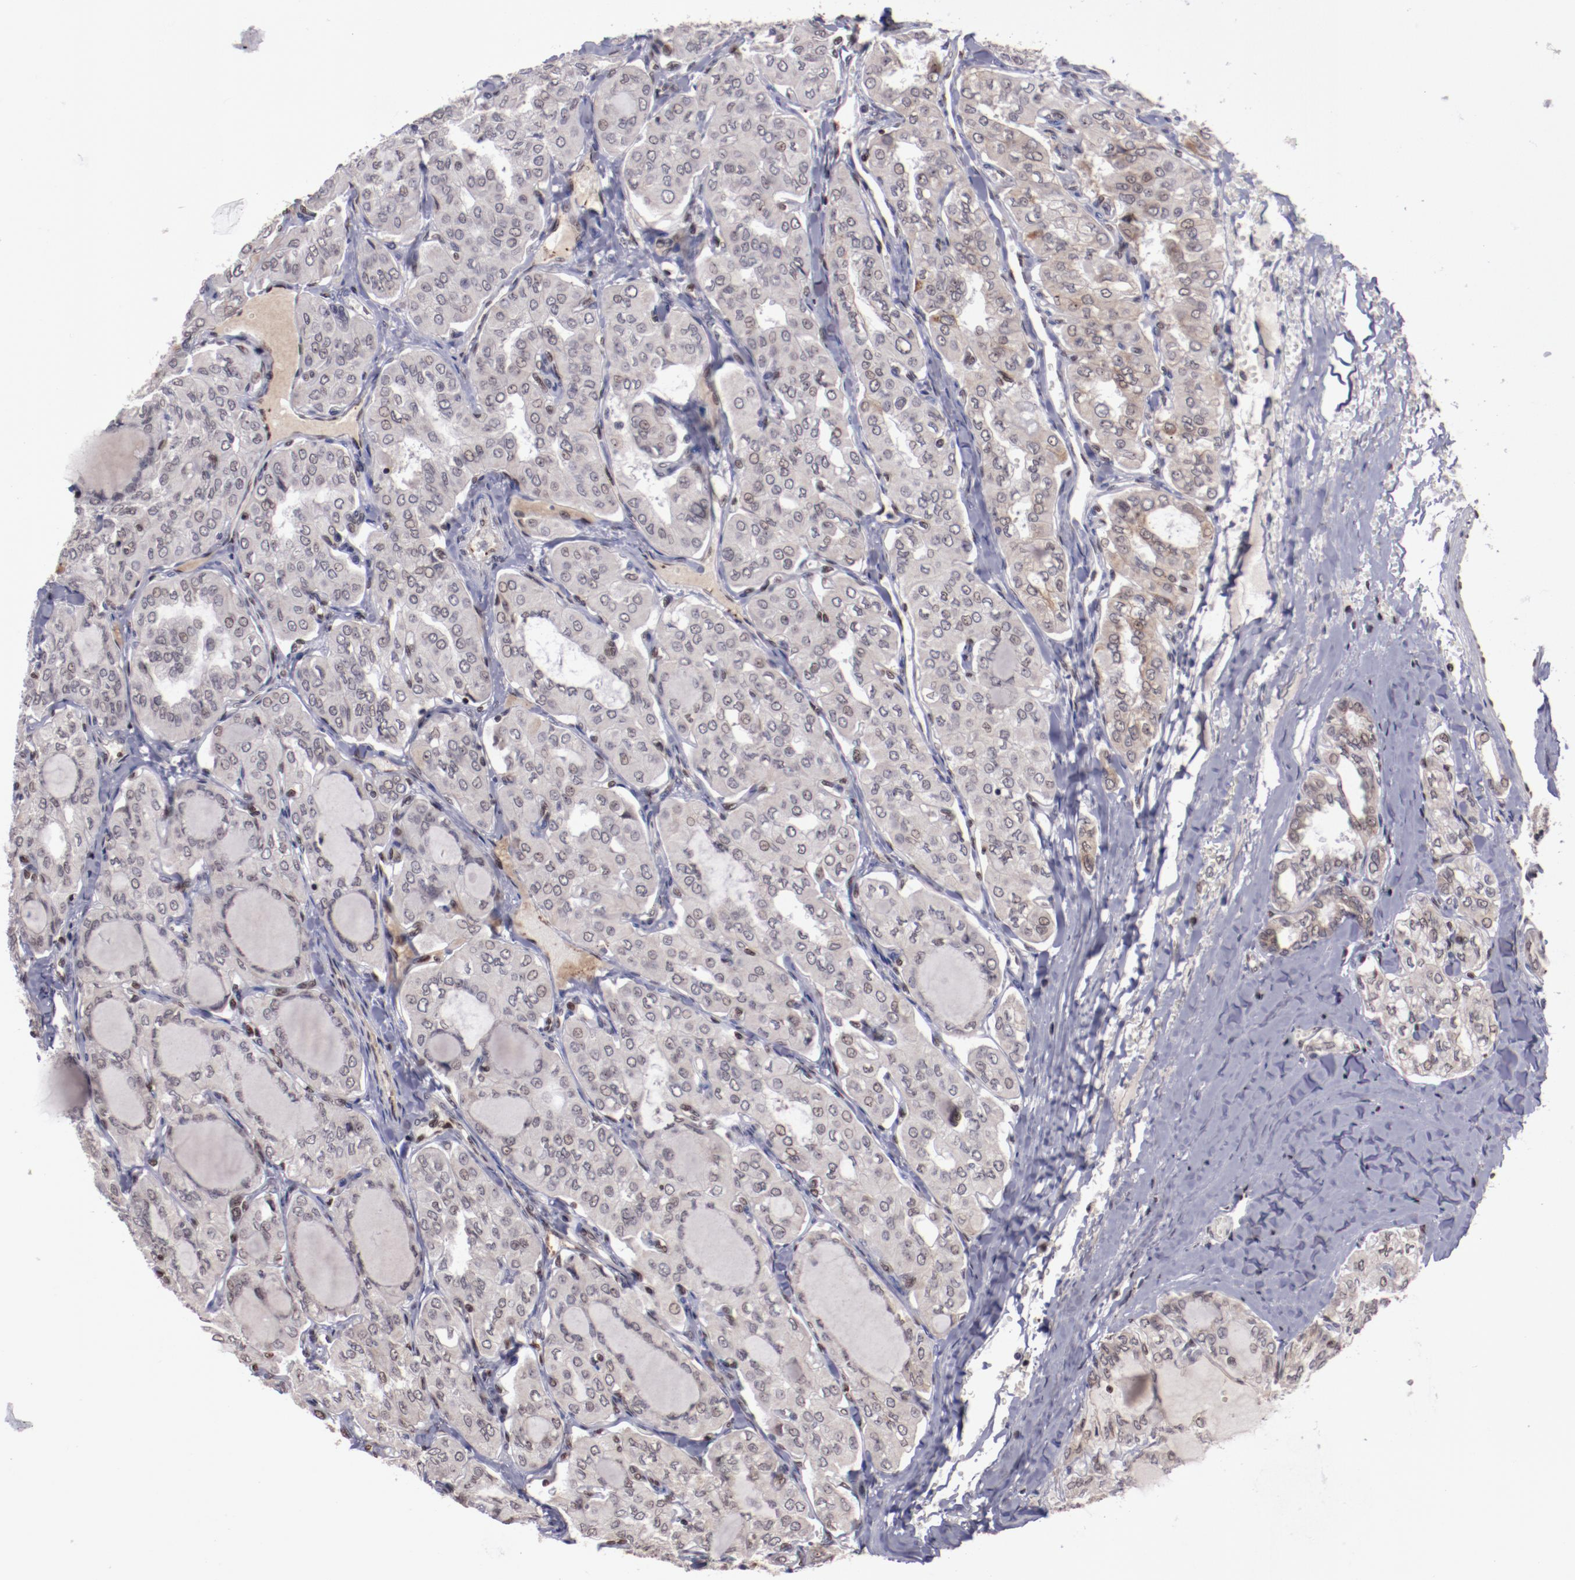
{"staining": {"intensity": "weak", "quantity": "<25%", "location": "cytoplasmic/membranous,nuclear"}, "tissue": "thyroid cancer", "cell_type": "Tumor cells", "image_type": "cancer", "snomed": [{"axis": "morphology", "description": "Papillary adenocarcinoma, NOS"}, {"axis": "topography", "description": "Thyroid gland"}], "caption": "Tumor cells show no significant protein staining in thyroid papillary adenocarcinoma.", "gene": "DDX24", "patient": {"sex": "male", "age": 20}}